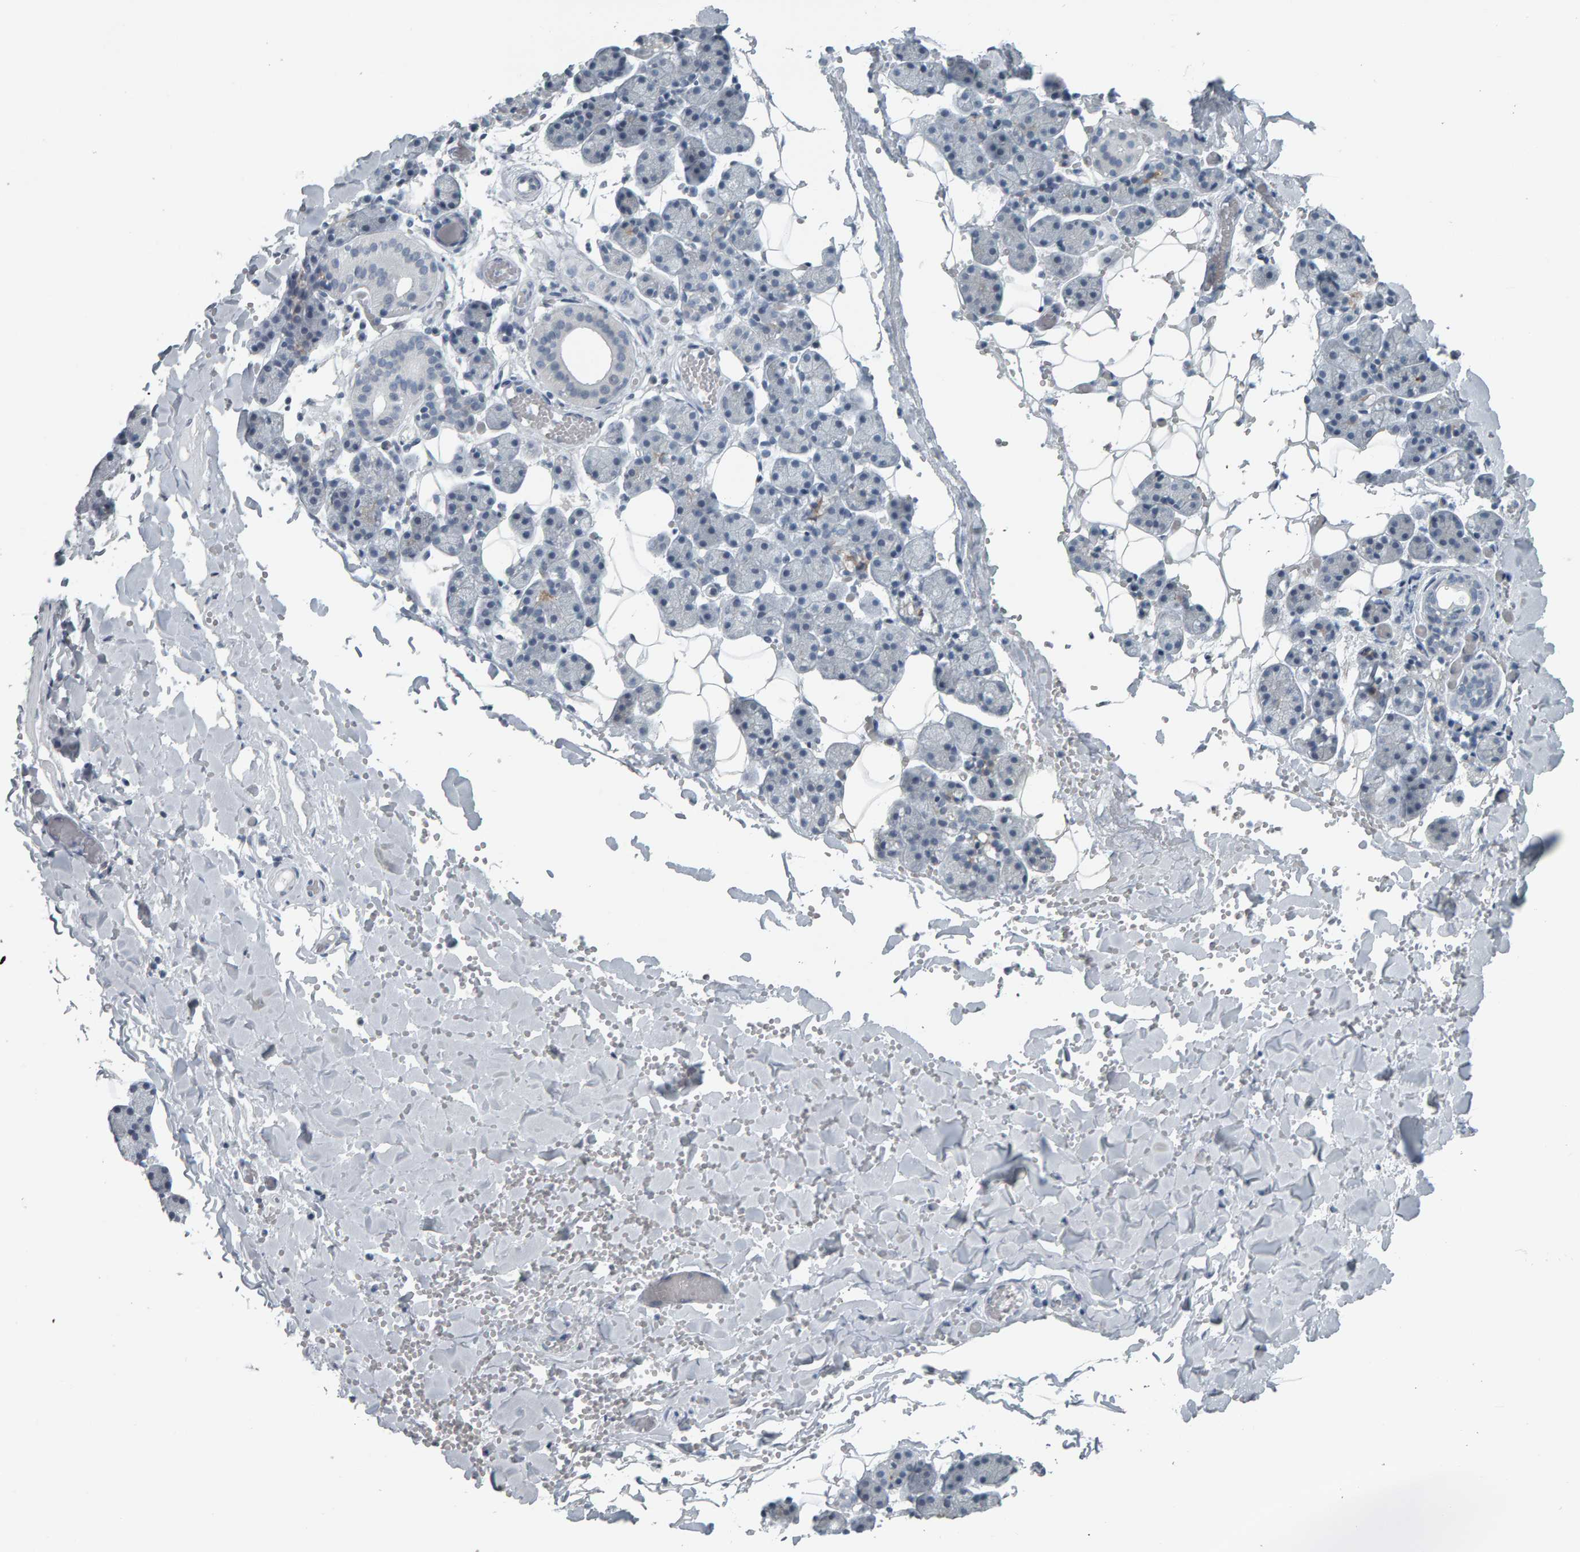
{"staining": {"intensity": "negative", "quantity": "none", "location": "none"}, "tissue": "salivary gland", "cell_type": "Glandular cells", "image_type": "normal", "snomed": [{"axis": "morphology", "description": "Normal tissue, NOS"}, {"axis": "topography", "description": "Salivary gland"}], "caption": "IHC photomicrograph of unremarkable salivary gland stained for a protein (brown), which shows no expression in glandular cells.", "gene": "PYY", "patient": {"sex": "female", "age": 33}}